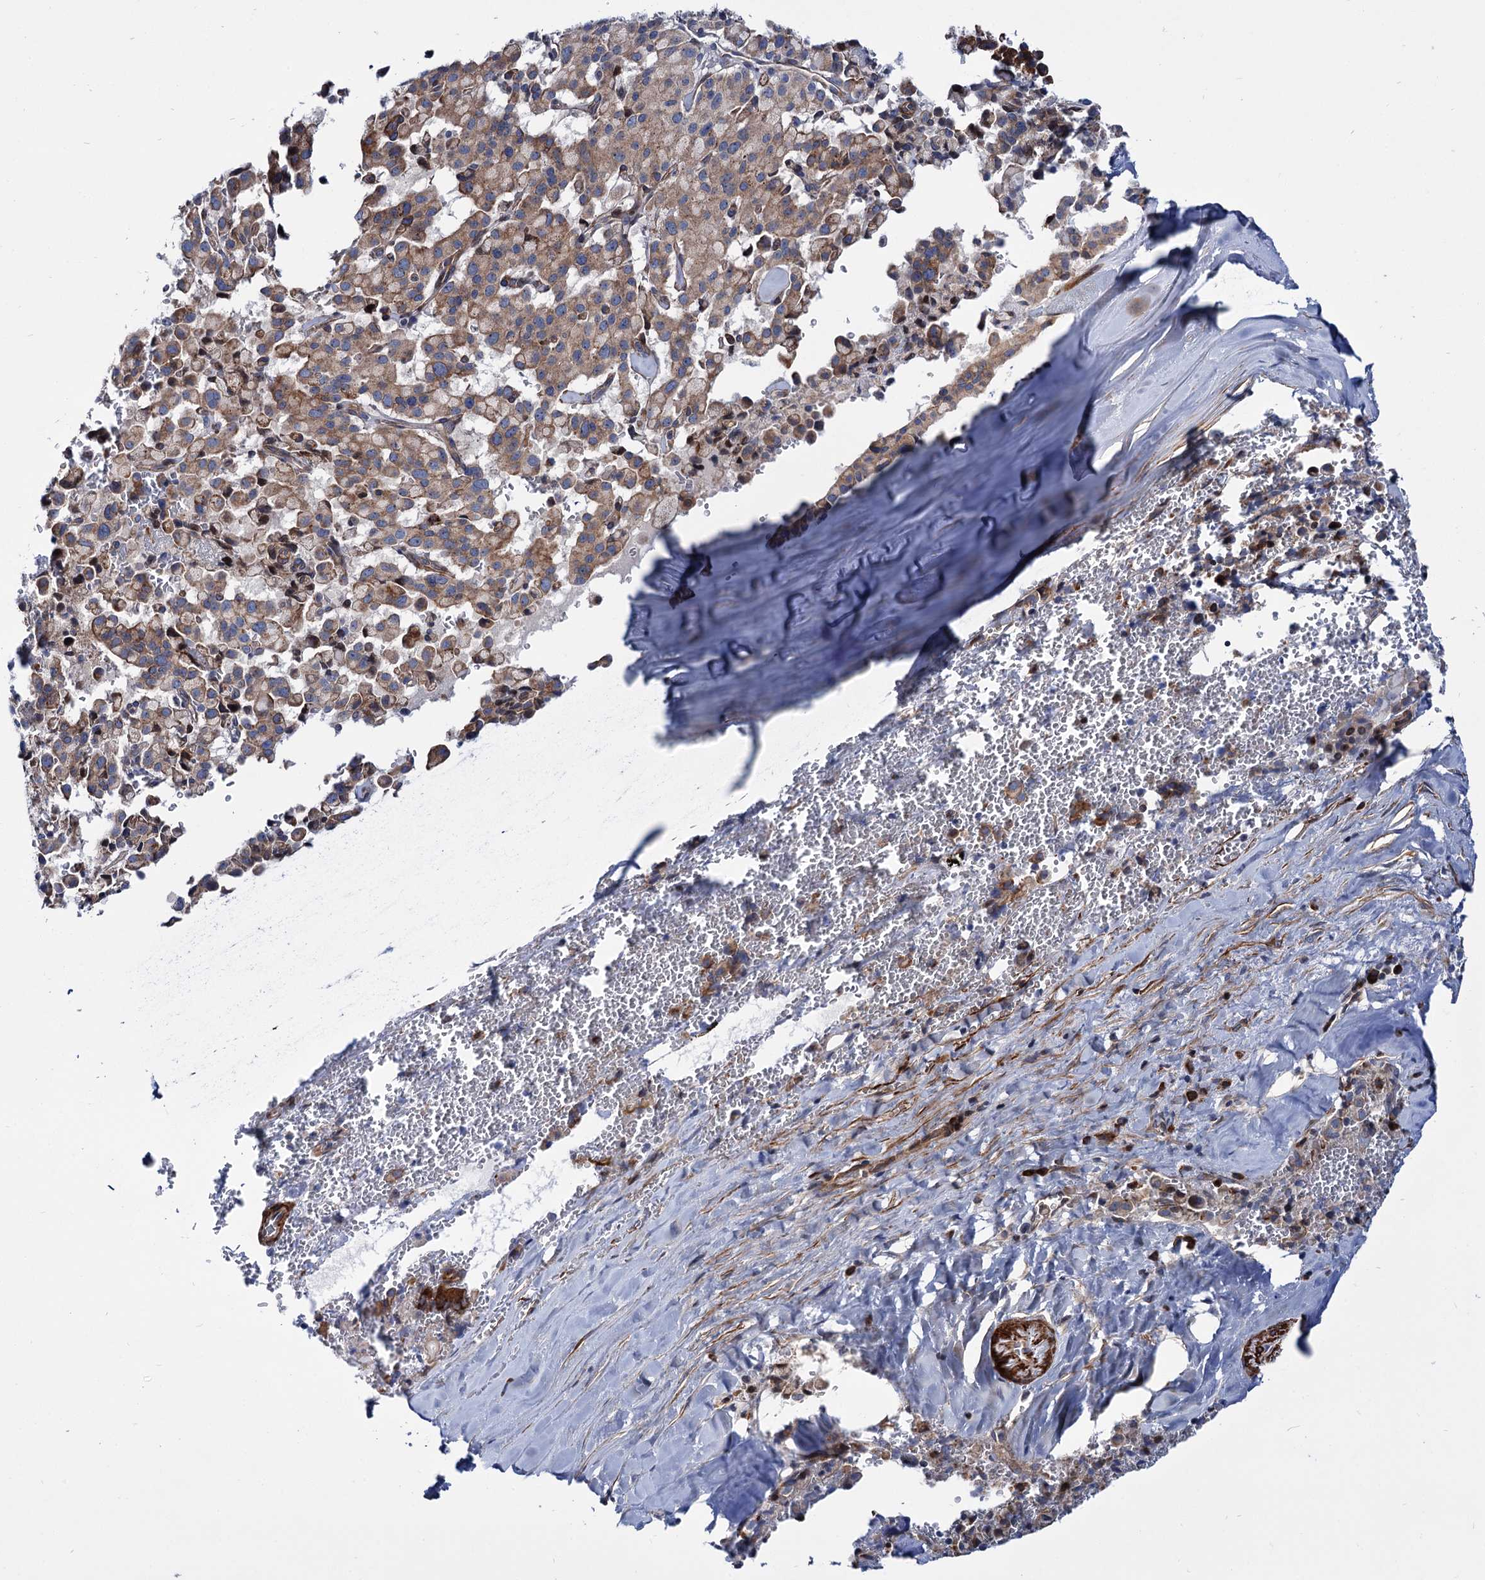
{"staining": {"intensity": "moderate", "quantity": "25%-75%", "location": "cytoplasmic/membranous"}, "tissue": "pancreatic cancer", "cell_type": "Tumor cells", "image_type": "cancer", "snomed": [{"axis": "morphology", "description": "Adenocarcinoma, NOS"}, {"axis": "topography", "description": "Pancreas"}], "caption": "Pancreatic adenocarcinoma stained for a protein (brown) shows moderate cytoplasmic/membranous positive positivity in about 25%-75% of tumor cells.", "gene": "THAP9", "patient": {"sex": "male", "age": 65}}